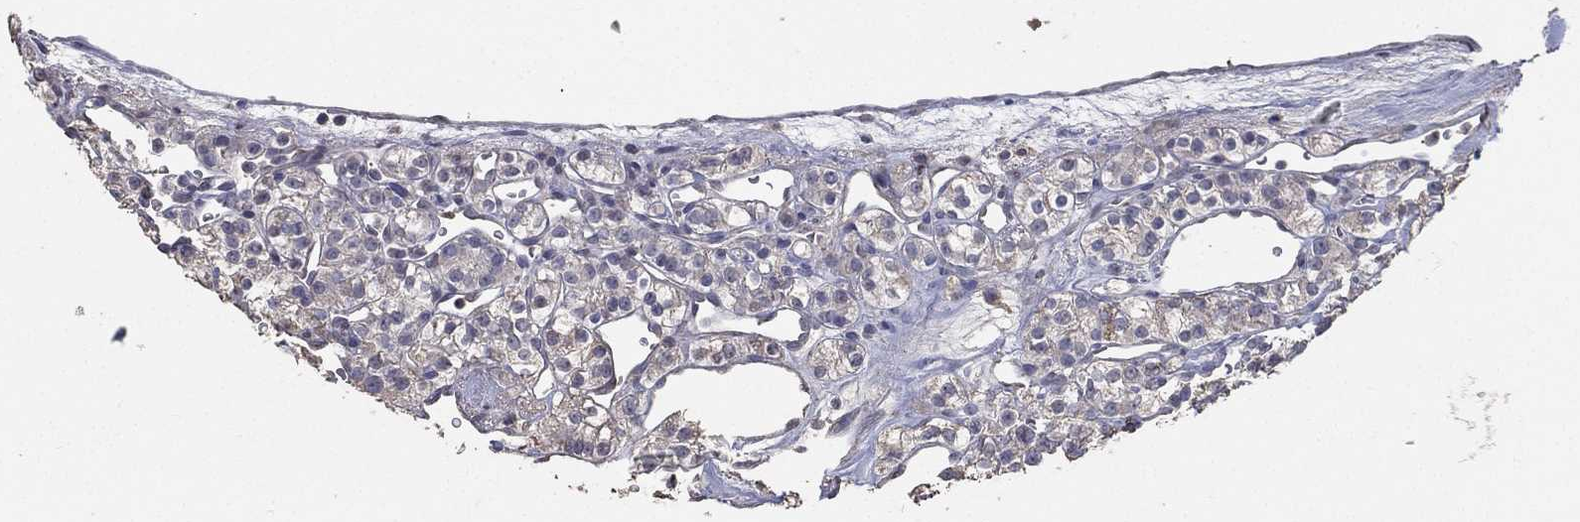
{"staining": {"intensity": "negative", "quantity": "none", "location": "none"}, "tissue": "renal cancer", "cell_type": "Tumor cells", "image_type": "cancer", "snomed": [{"axis": "morphology", "description": "Adenocarcinoma, NOS"}, {"axis": "topography", "description": "Kidney"}], "caption": "IHC micrograph of neoplastic tissue: renal cancer (adenocarcinoma) stained with DAB displays no significant protein staining in tumor cells. Brightfield microscopy of immunohistochemistry (IHC) stained with DAB (3,3'-diaminobenzidine) (brown) and hematoxylin (blue), captured at high magnification.", "gene": "SNAP25", "patient": {"sex": "male", "age": 77}}